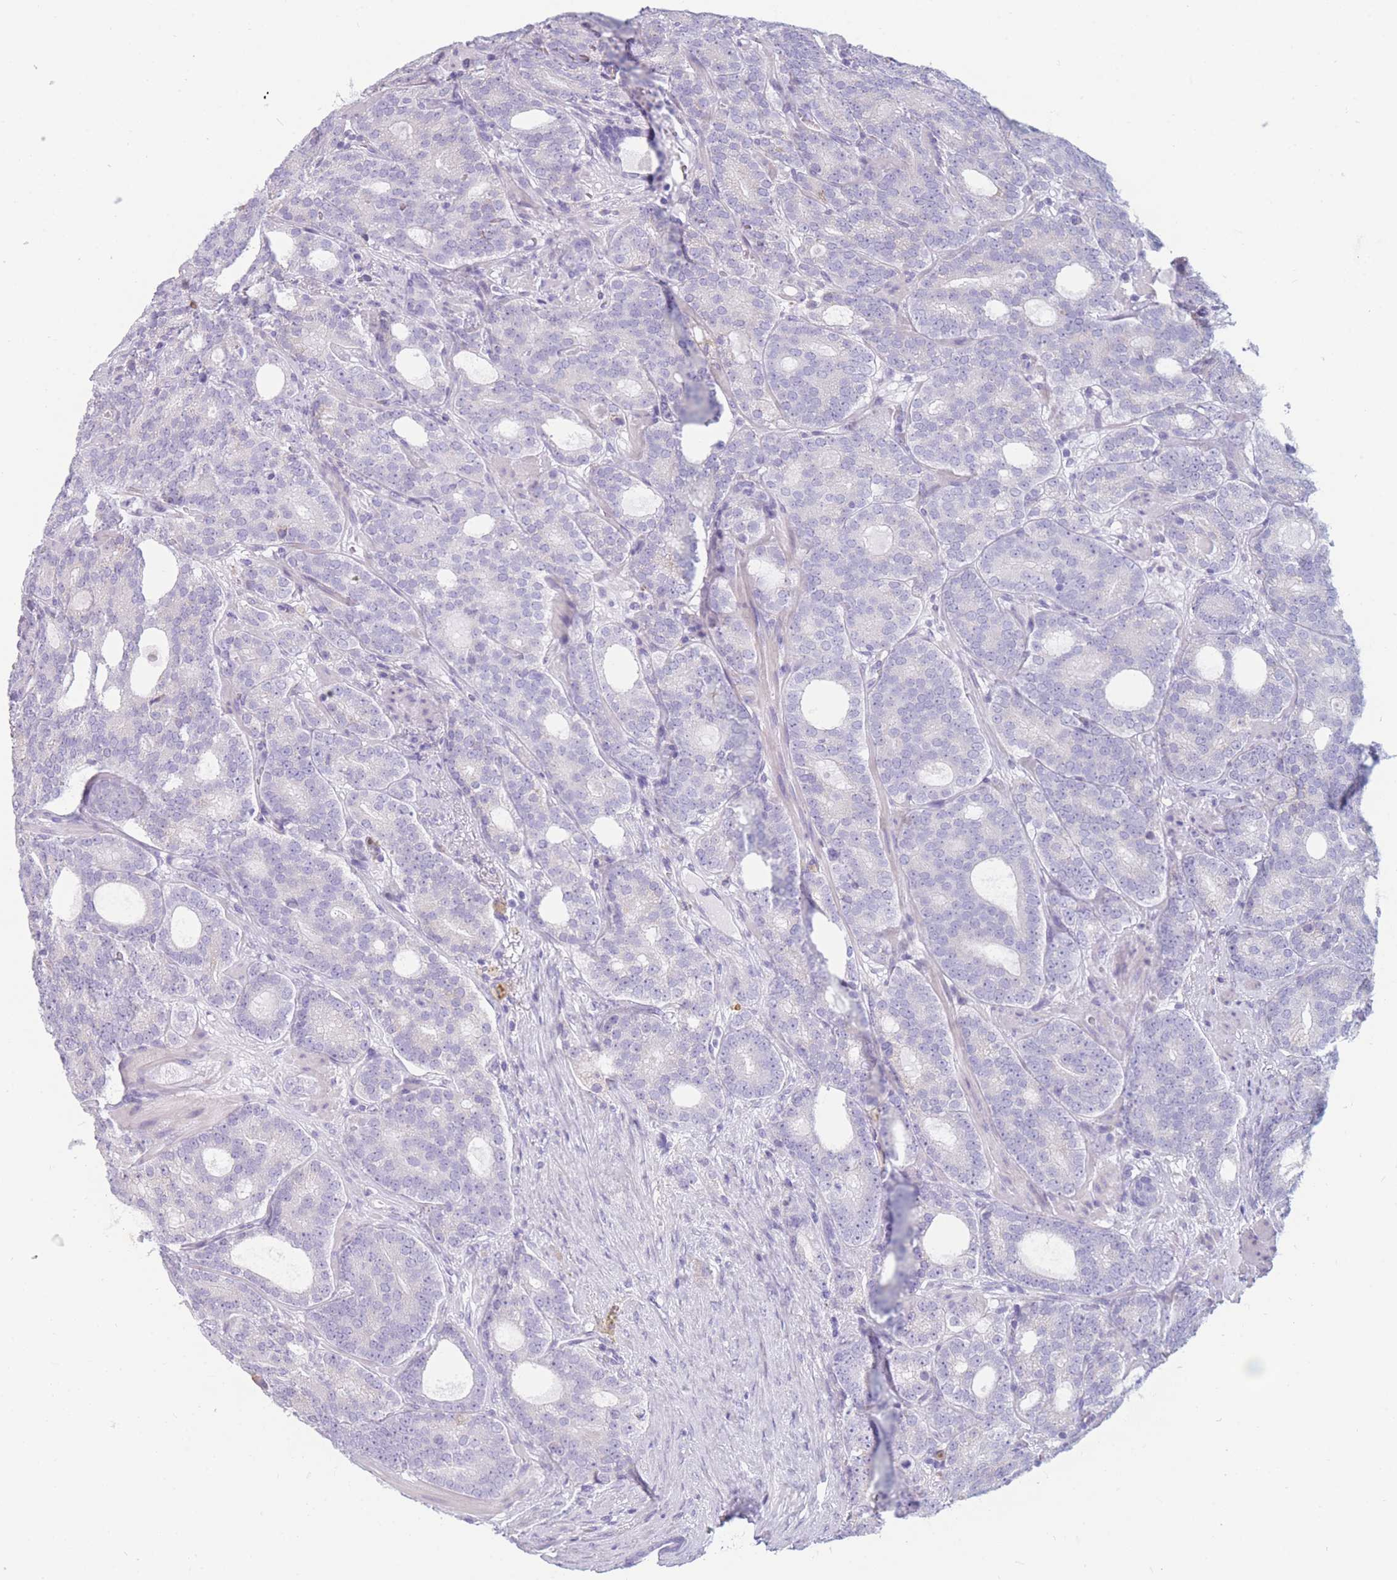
{"staining": {"intensity": "negative", "quantity": "none", "location": "none"}, "tissue": "prostate cancer", "cell_type": "Tumor cells", "image_type": "cancer", "snomed": [{"axis": "morphology", "description": "Adenocarcinoma, High grade"}, {"axis": "topography", "description": "Prostate"}], "caption": "Prostate cancer (adenocarcinoma (high-grade)) was stained to show a protein in brown. There is no significant positivity in tumor cells.", "gene": "COL27A1", "patient": {"sex": "male", "age": 64}}